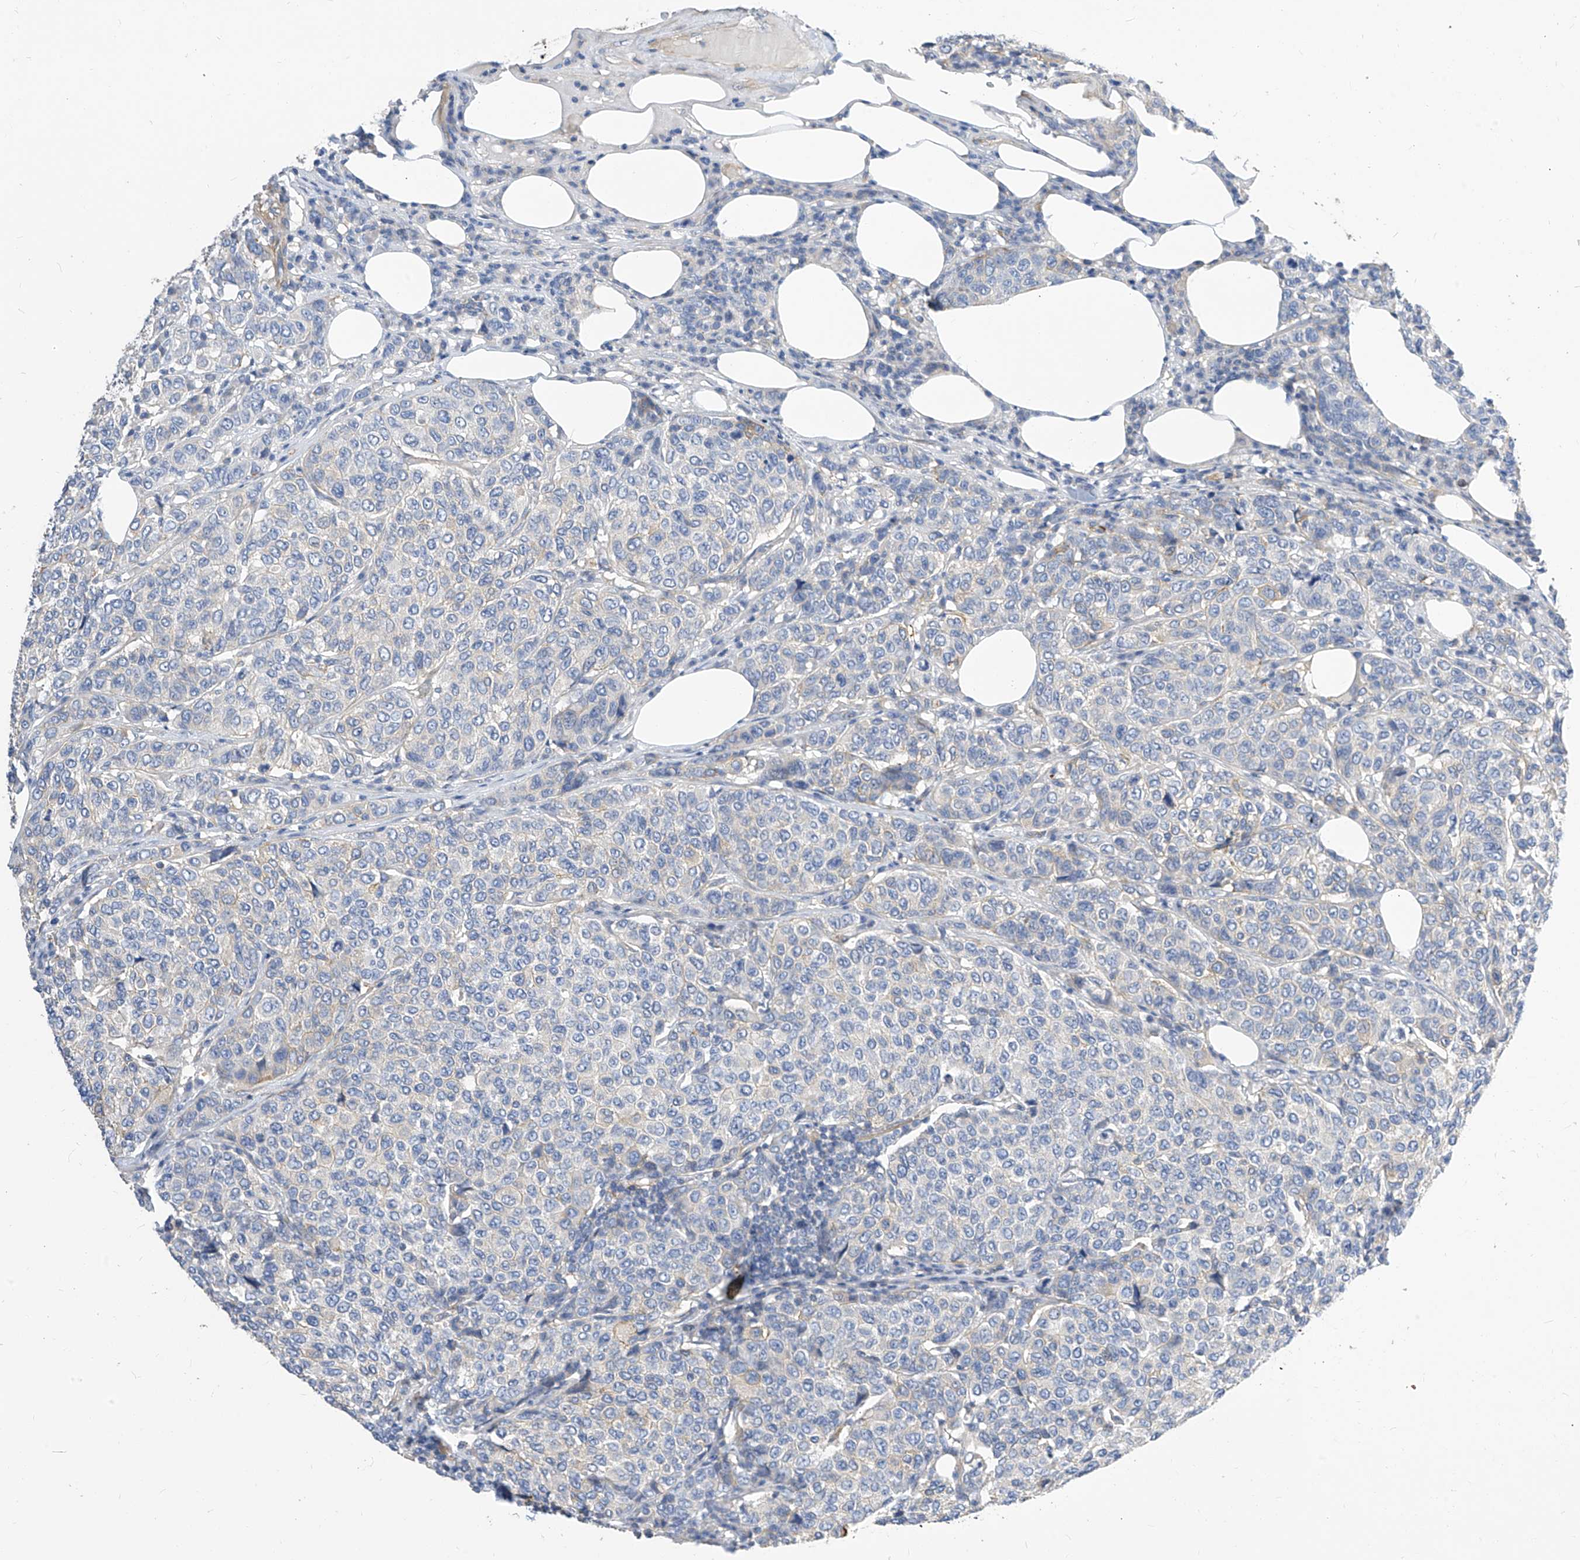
{"staining": {"intensity": "negative", "quantity": "none", "location": "none"}, "tissue": "breast cancer", "cell_type": "Tumor cells", "image_type": "cancer", "snomed": [{"axis": "morphology", "description": "Duct carcinoma"}, {"axis": "topography", "description": "Breast"}], "caption": "IHC histopathology image of breast cancer stained for a protein (brown), which shows no positivity in tumor cells.", "gene": "SCGB2A1", "patient": {"sex": "female", "age": 55}}